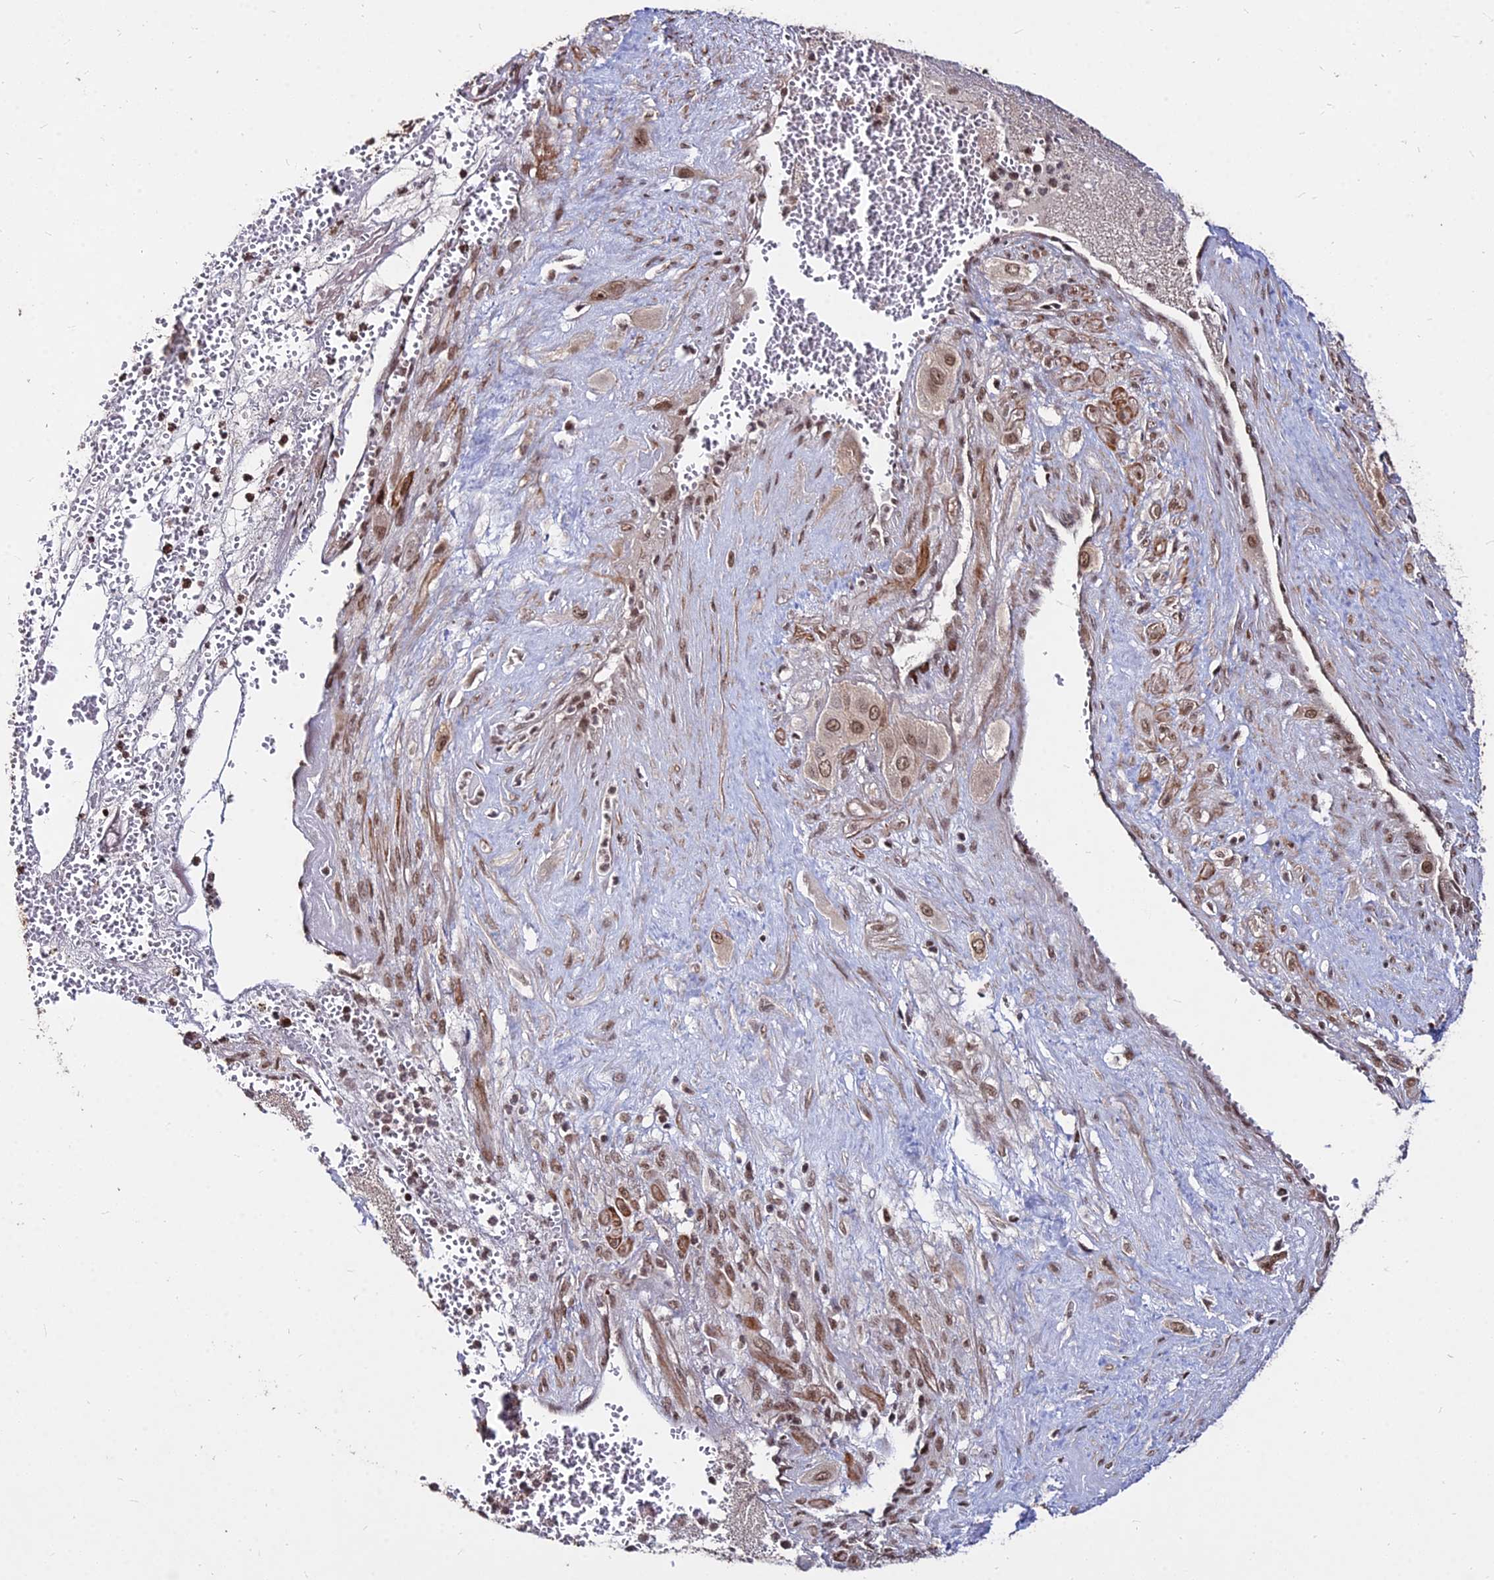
{"staining": {"intensity": "moderate", "quantity": ">75%", "location": "nuclear"}, "tissue": "cervical cancer", "cell_type": "Tumor cells", "image_type": "cancer", "snomed": [{"axis": "morphology", "description": "Squamous cell carcinoma, NOS"}, {"axis": "topography", "description": "Cervix"}], "caption": "DAB immunohistochemical staining of squamous cell carcinoma (cervical) displays moderate nuclear protein positivity in approximately >75% of tumor cells.", "gene": "ZBED4", "patient": {"sex": "female", "age": 34}}